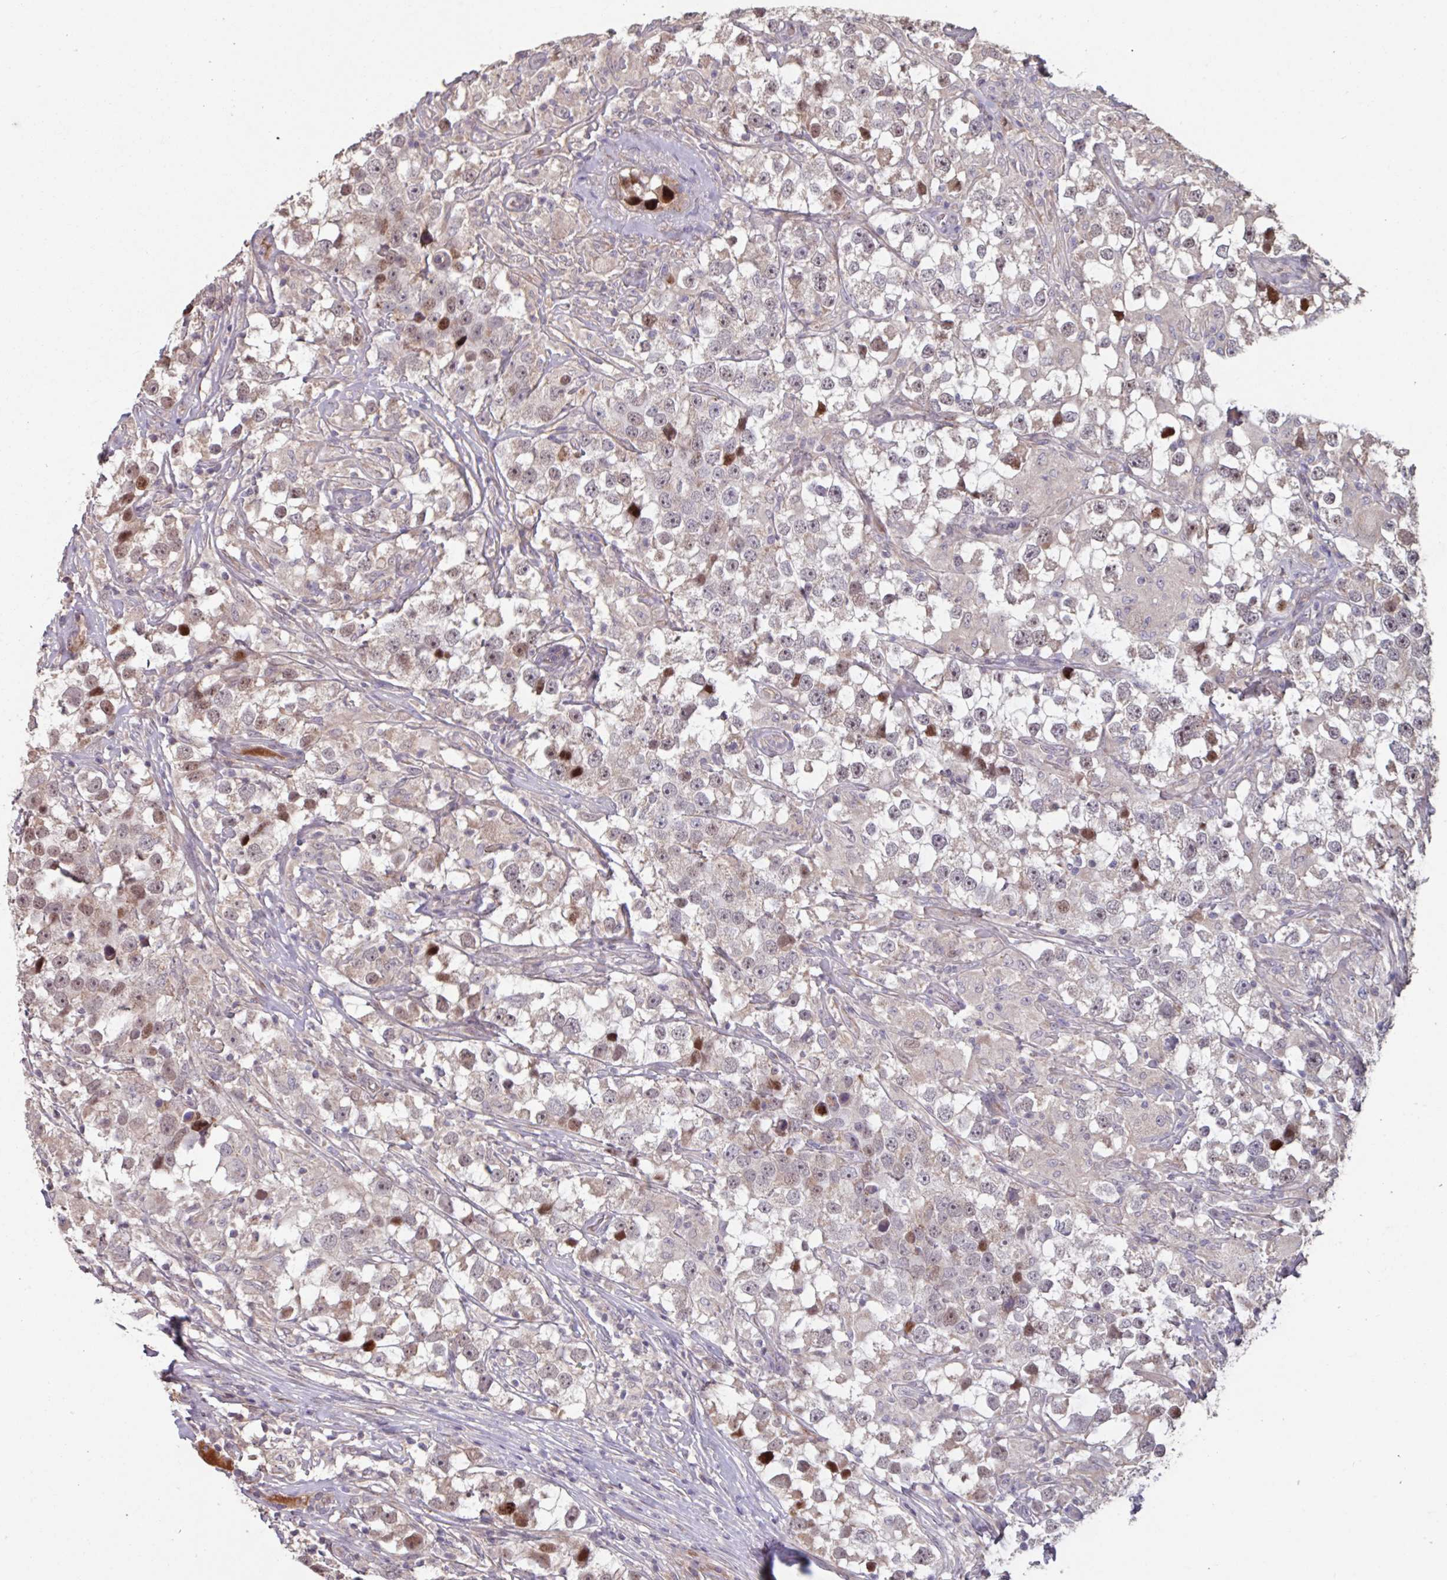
{"staining": {"intensity": "strong", "quantity": "<25%", "location": "nuclear"}, "tissue": "testis cancer", "cell_type": "Tumor cells", "image_type": "cancer", "snomed": [{"axis": "morphology", "description": "Seminoma, NOS"}, {"axis": "topography", "description": "Testis"}], "caption": "Immunohistochemical staining of testis cancer shows medium levels of strong nuclear positivity in approximately <25% of tumor cells.", "gene": "TMEM88", "patient": {"sex": "male", "age": 46}}